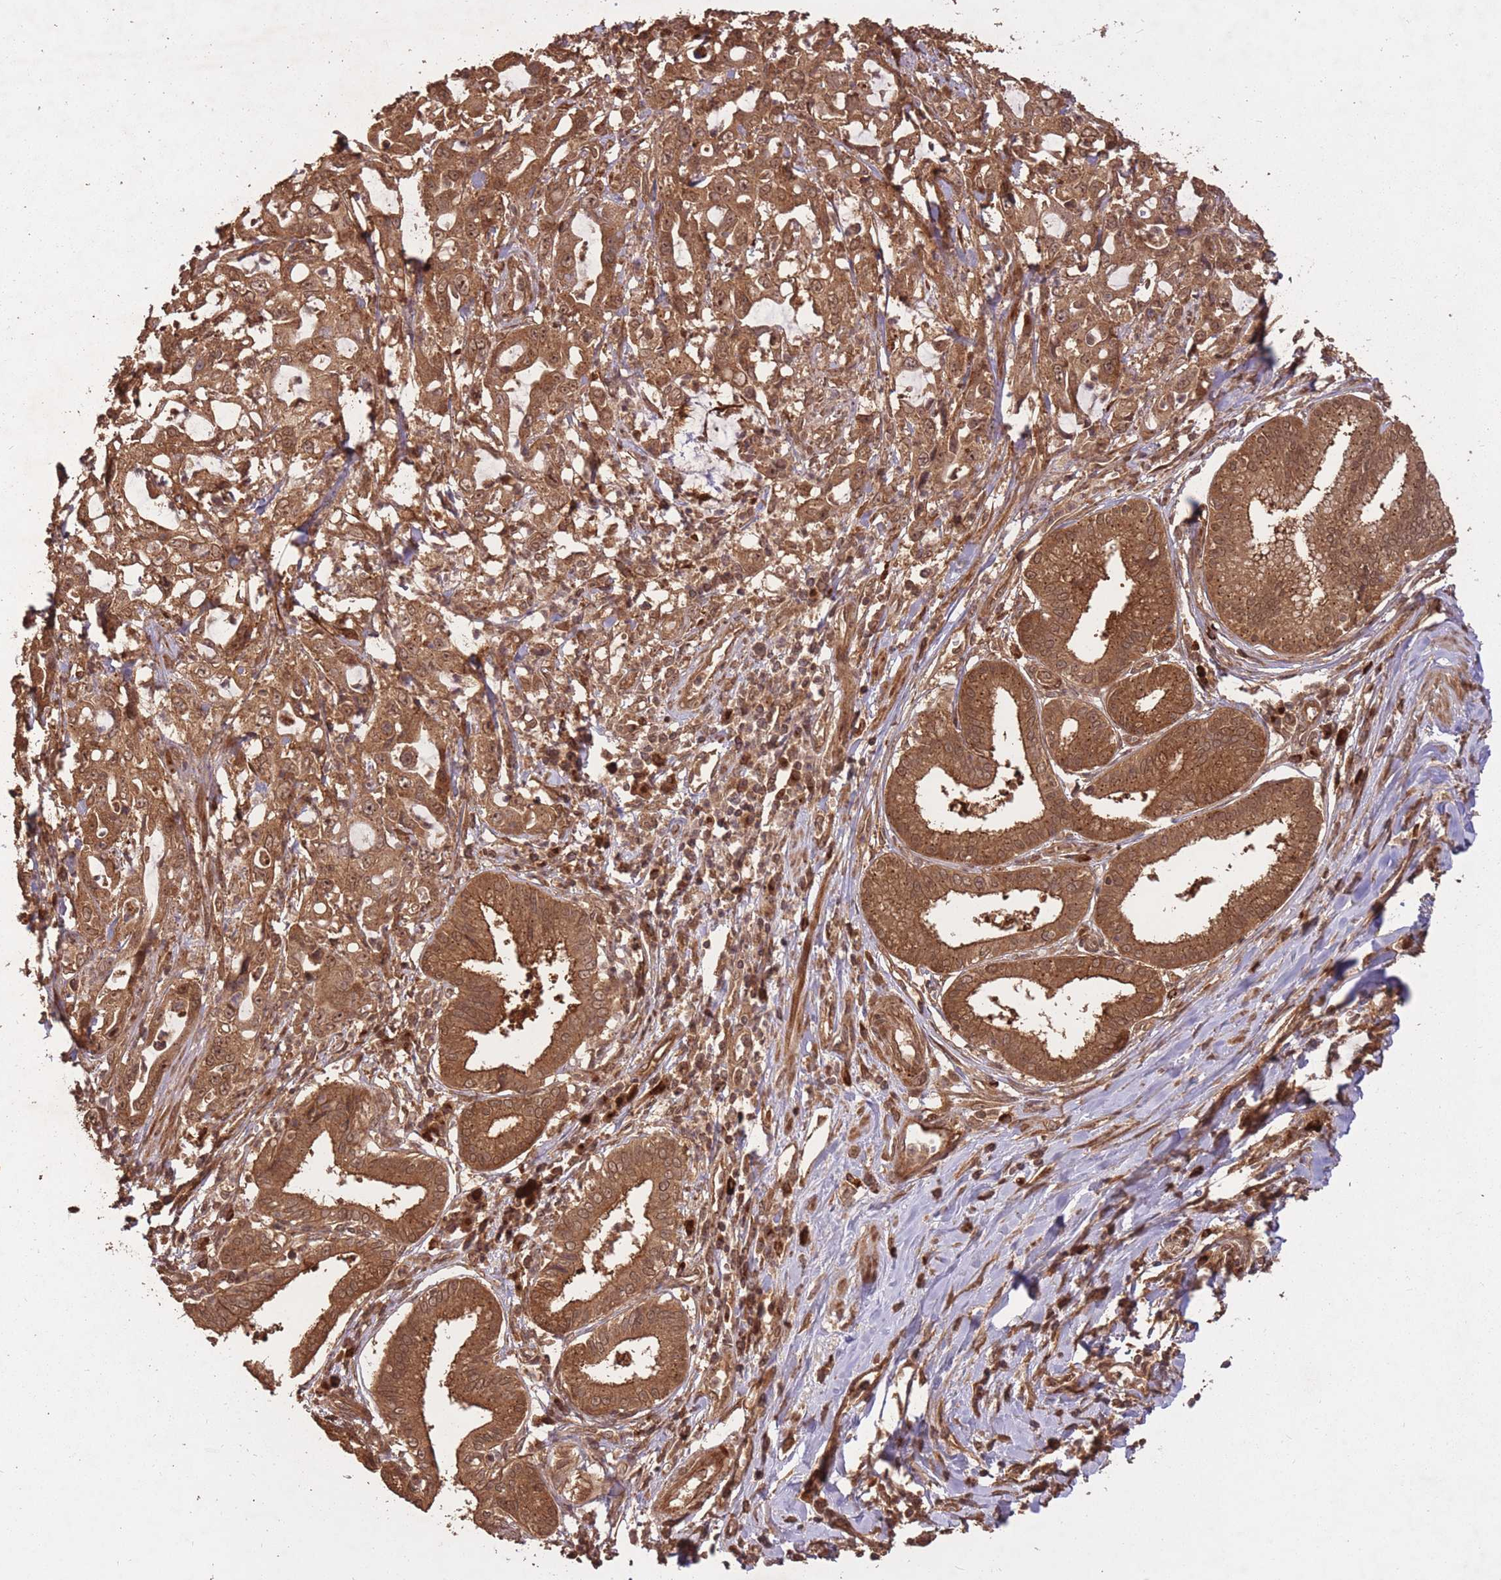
{"staining": {"intensity": "moderate", "quantity": ">75%", "location": "cytoplasmic/membranous,nuclear"}, "tissue": "pancreatic cancer", "cell_type": "Tumor cells", "image_type": "cancer", "snomed": [{"axis": "morphology", "description": "Adenocarcinoma, NOS"}, {"axis": "topography", "description": "Pancreas"}], "caption": "Immunohistochemistry (DAB) staining of human adenocarcinoma (pancreatic) shows moderate cytoplasmic/membranous and nuclear protein staining in about >75% of tumor cells.", "gene": "ERBB3", "patient": {"sex": "female", "age": 61}}